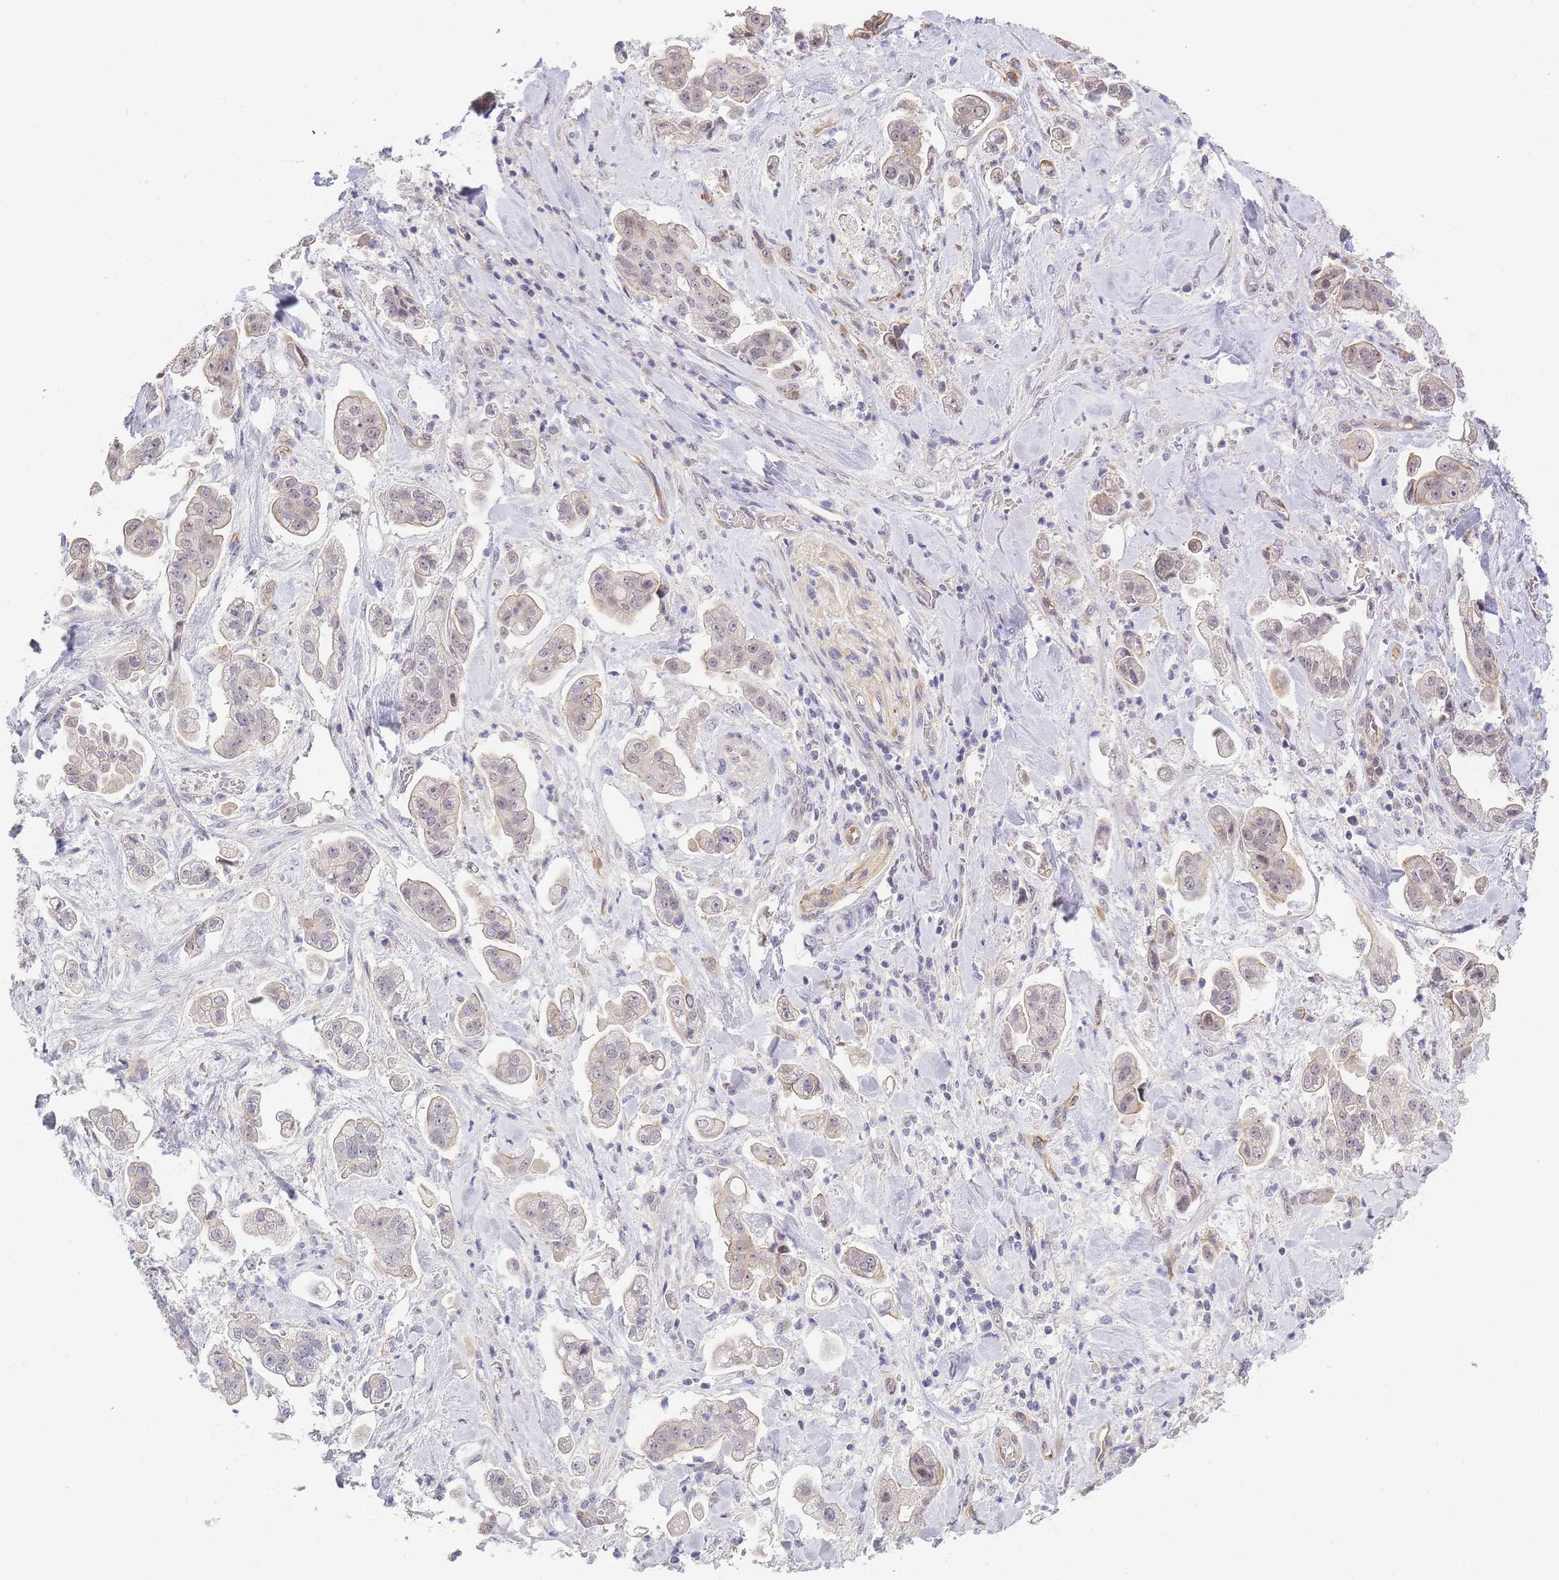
{"staining": {"intensity": "negative", "quantity": "none", "location": "none"}, "tissue": "stomach cancer", "cell_type": "Tumor cells", "image_type": "cancer", "snomed": [{"axis": "morphology", "description": "Adenocarcinoma, NOS"}, {"axis": "topography", "description": "Stomach"}], "caption": "Tumor cells are negative for protein expression in human stomach cancer.", "gene": "C19orf25", "patient": {"sex": "male", "age": 62}}